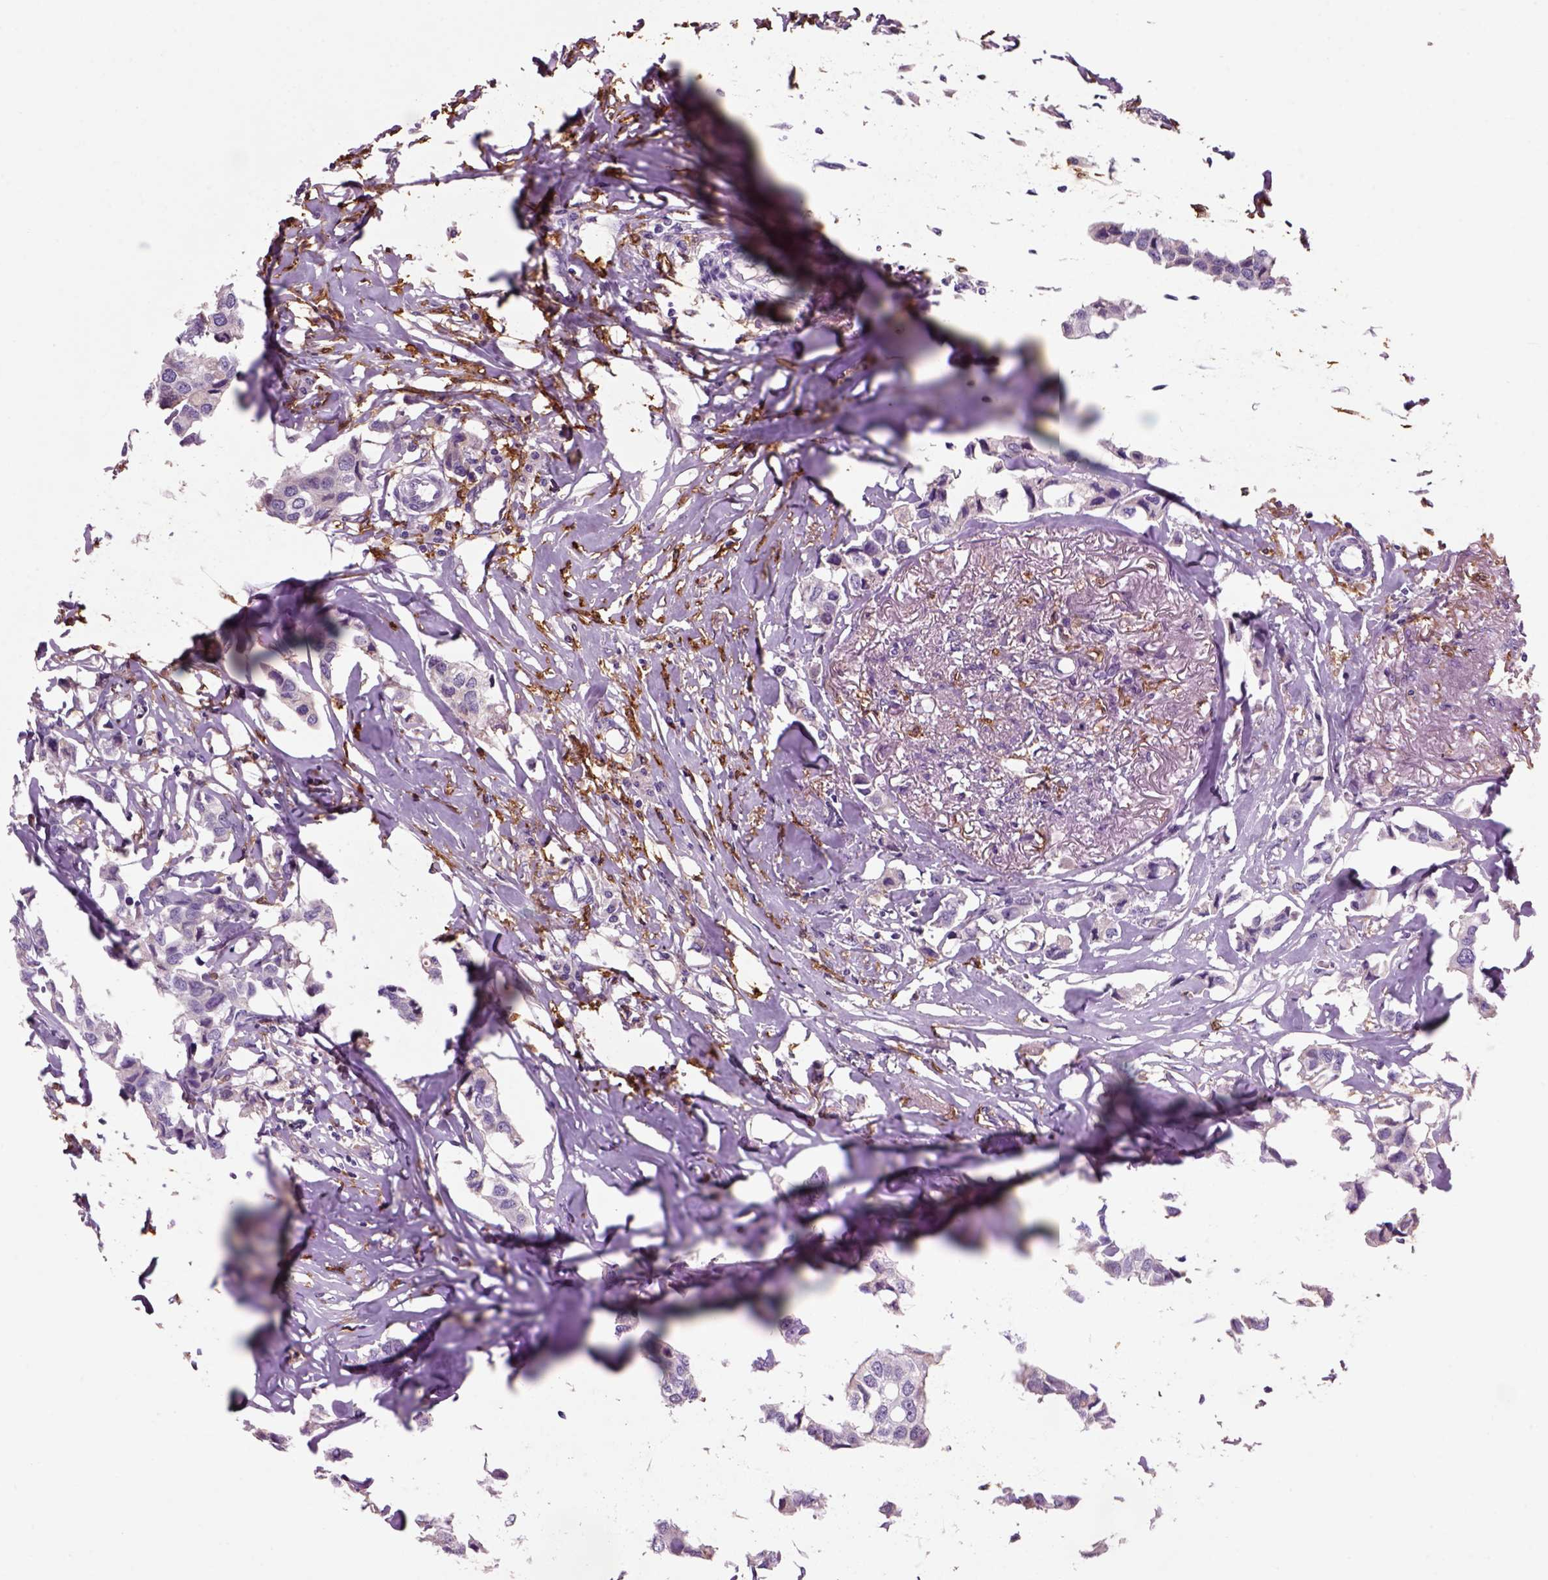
{"staining": {"intensity": "negative", "quantity": "none", "location": "none"}, "tissue": "breast cancer", "cell_type": "Tumor cells", "image_type": "cancer", "snomed": [{"axis": "morphology", "description": "Duct carcinoma"}, {"axis": "topography", "description": "Breast"}], "caption": "This micrograph is of breast cancer stained with immunohistochemistry to label a protein in brown with the nuclei are counter-stained blue. There is no positivity in tumor cells.", "gene": "CD14", "patient": {"sex": "female", "age": 80}}